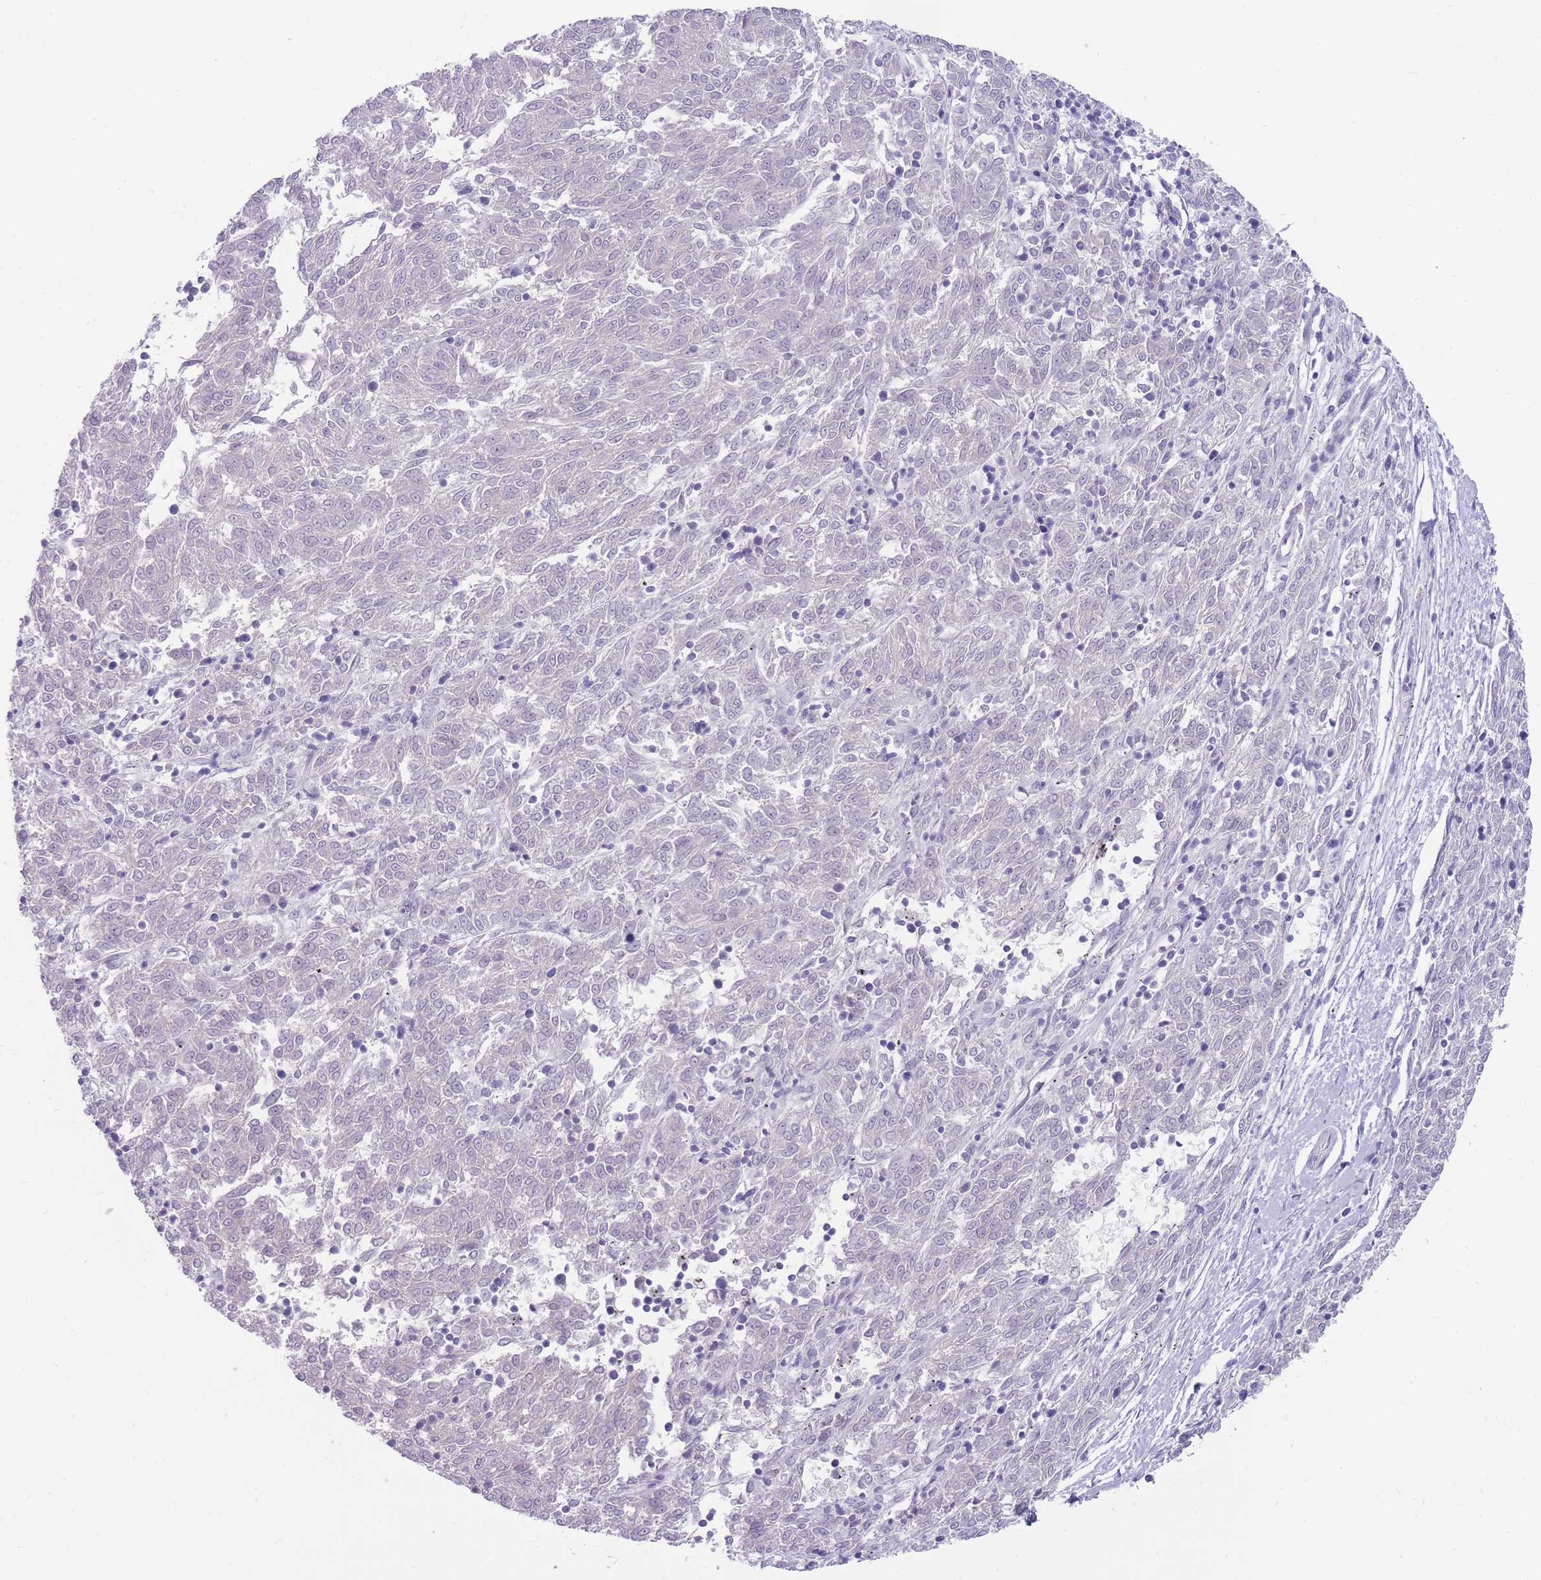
{"staining": {"intensity": "negative", "quantity": "none", "location": "none"}, "tissue": "melanoma", "cell_type": "Tumor cells", "image_type": "cancer", "snomed": [{"axis": "morphology", "description": "Malignant melanoma, NOS"}, {"axis": "topography", "description": "Skin"}], "caption": "An immunohistochemistry micrograph of malignant melanoma is shown. There is no staining in tumor cells of malignant melanoma.", "gene": "ERICH4", "patient": {"sex": "female", "age": 72}}